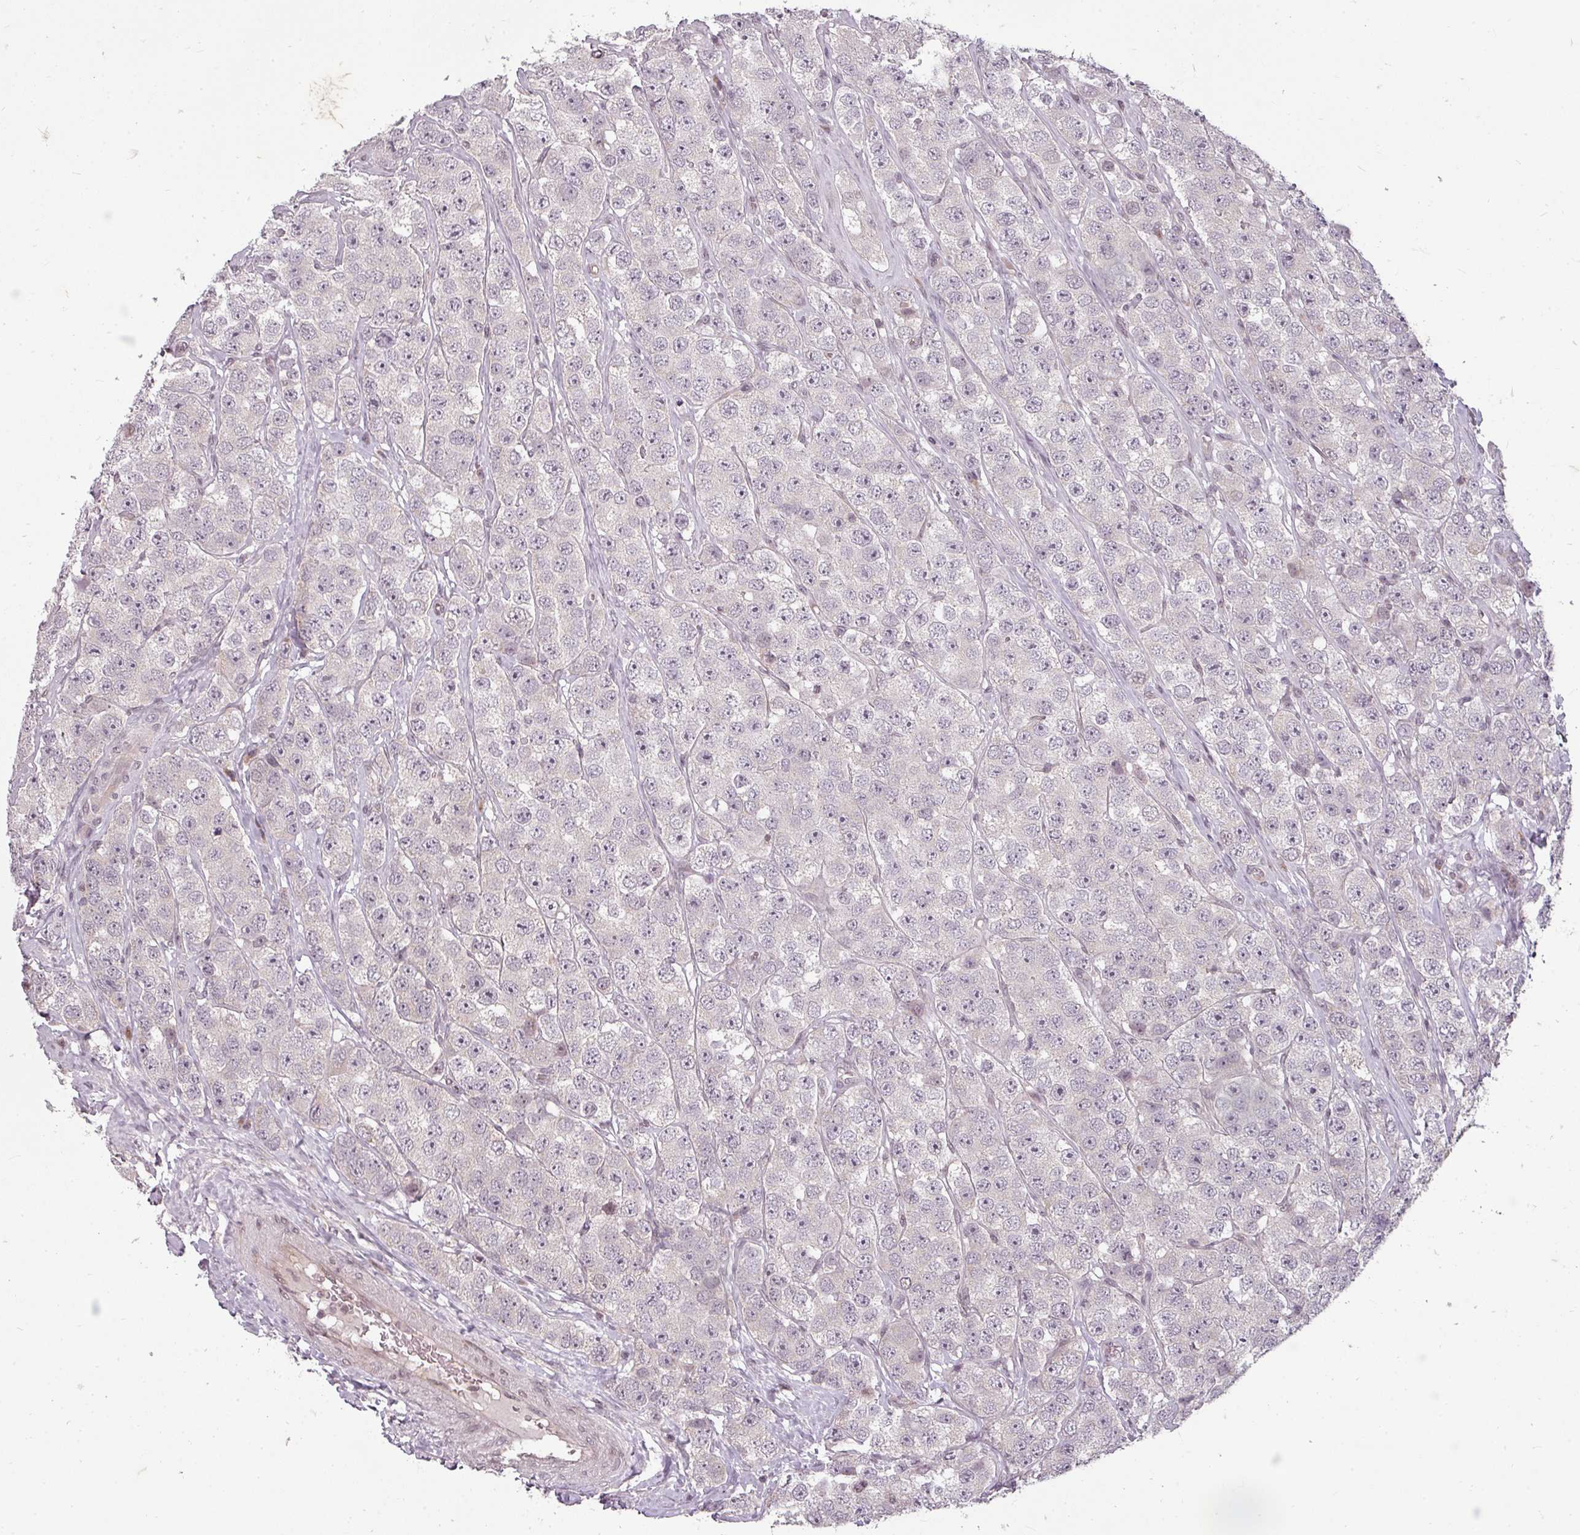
{"staining": {"intensity": "negative", "quantity": "none", "location": "none"}, "tissue": "testis cancer", "cell_type": "Tumor cells", "image_type": "cancer", "snomed": [{"axis": "morphology", "description": "Seminoma, NOS"}, {"axis": "topography", "description": "Testis"}], "caption": "Protein analysis of testis cancer (seminoma) reveals no significant positivity in tumor cells.", "gene": "CLIC1", "patient": {"sex": "male", "age": 28}}